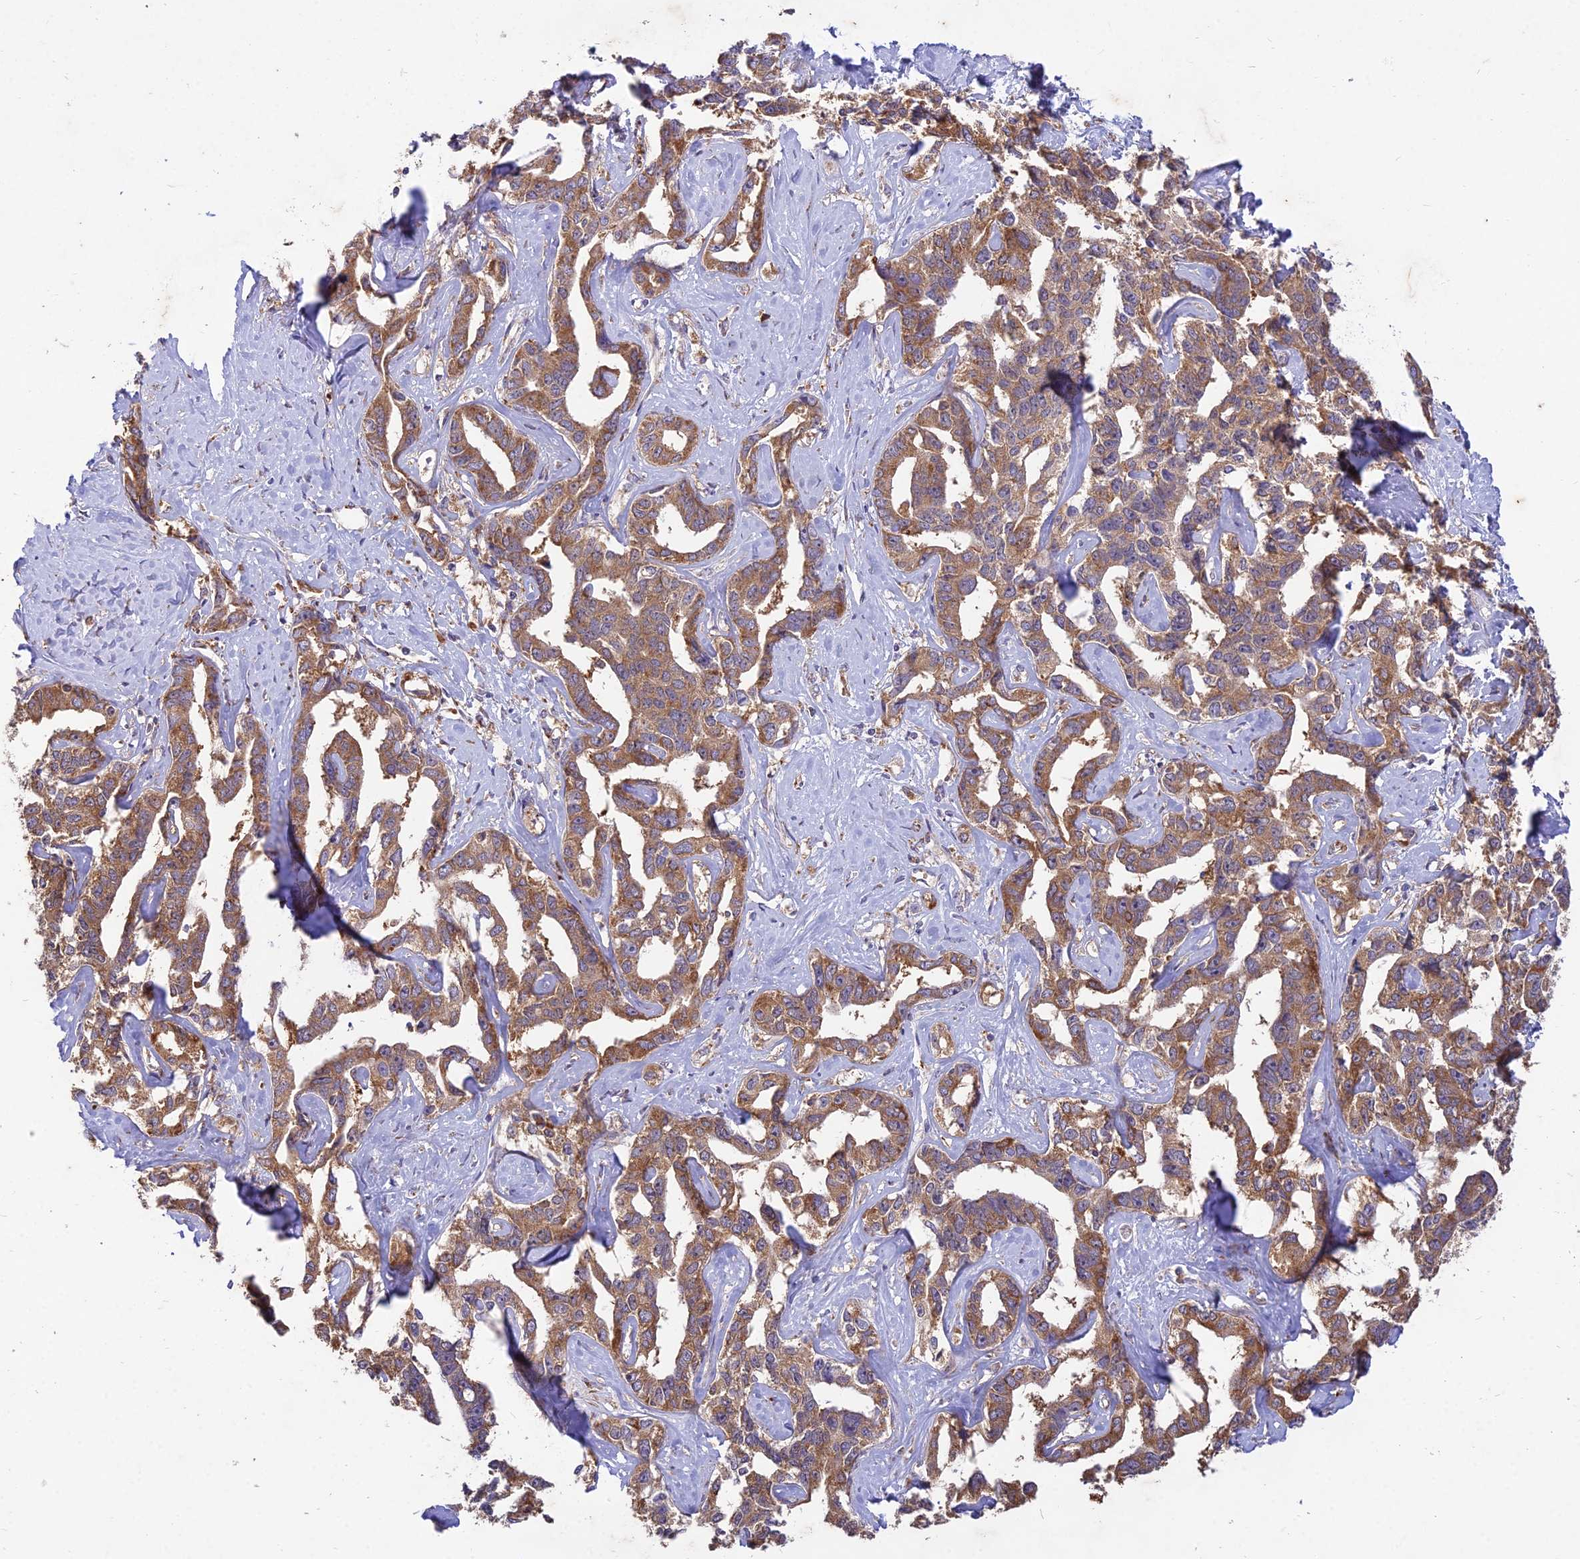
{"staining": {"intensity": "moderate", "quantity": ">75%", "location": "cytoplasmic/membranous"}, "tissue": "liver cancer", "cell_type": "Tumor cells", "image_type": "cancer", "snomed": [{"axis": "morphology", "description": "Cholangiocarcinoma"}, {"axis": "topography", "description": "Liver"}], "caption": "Immunohistochemical staining of human cholangiocarcinoma (liver) demonstrates medium levels of moderate cytoplasmic/membranous protein staining in approximately >75% of tumor cells.", "gene": "NXNL2", "patient": {"sex": "male", "age": 59}}